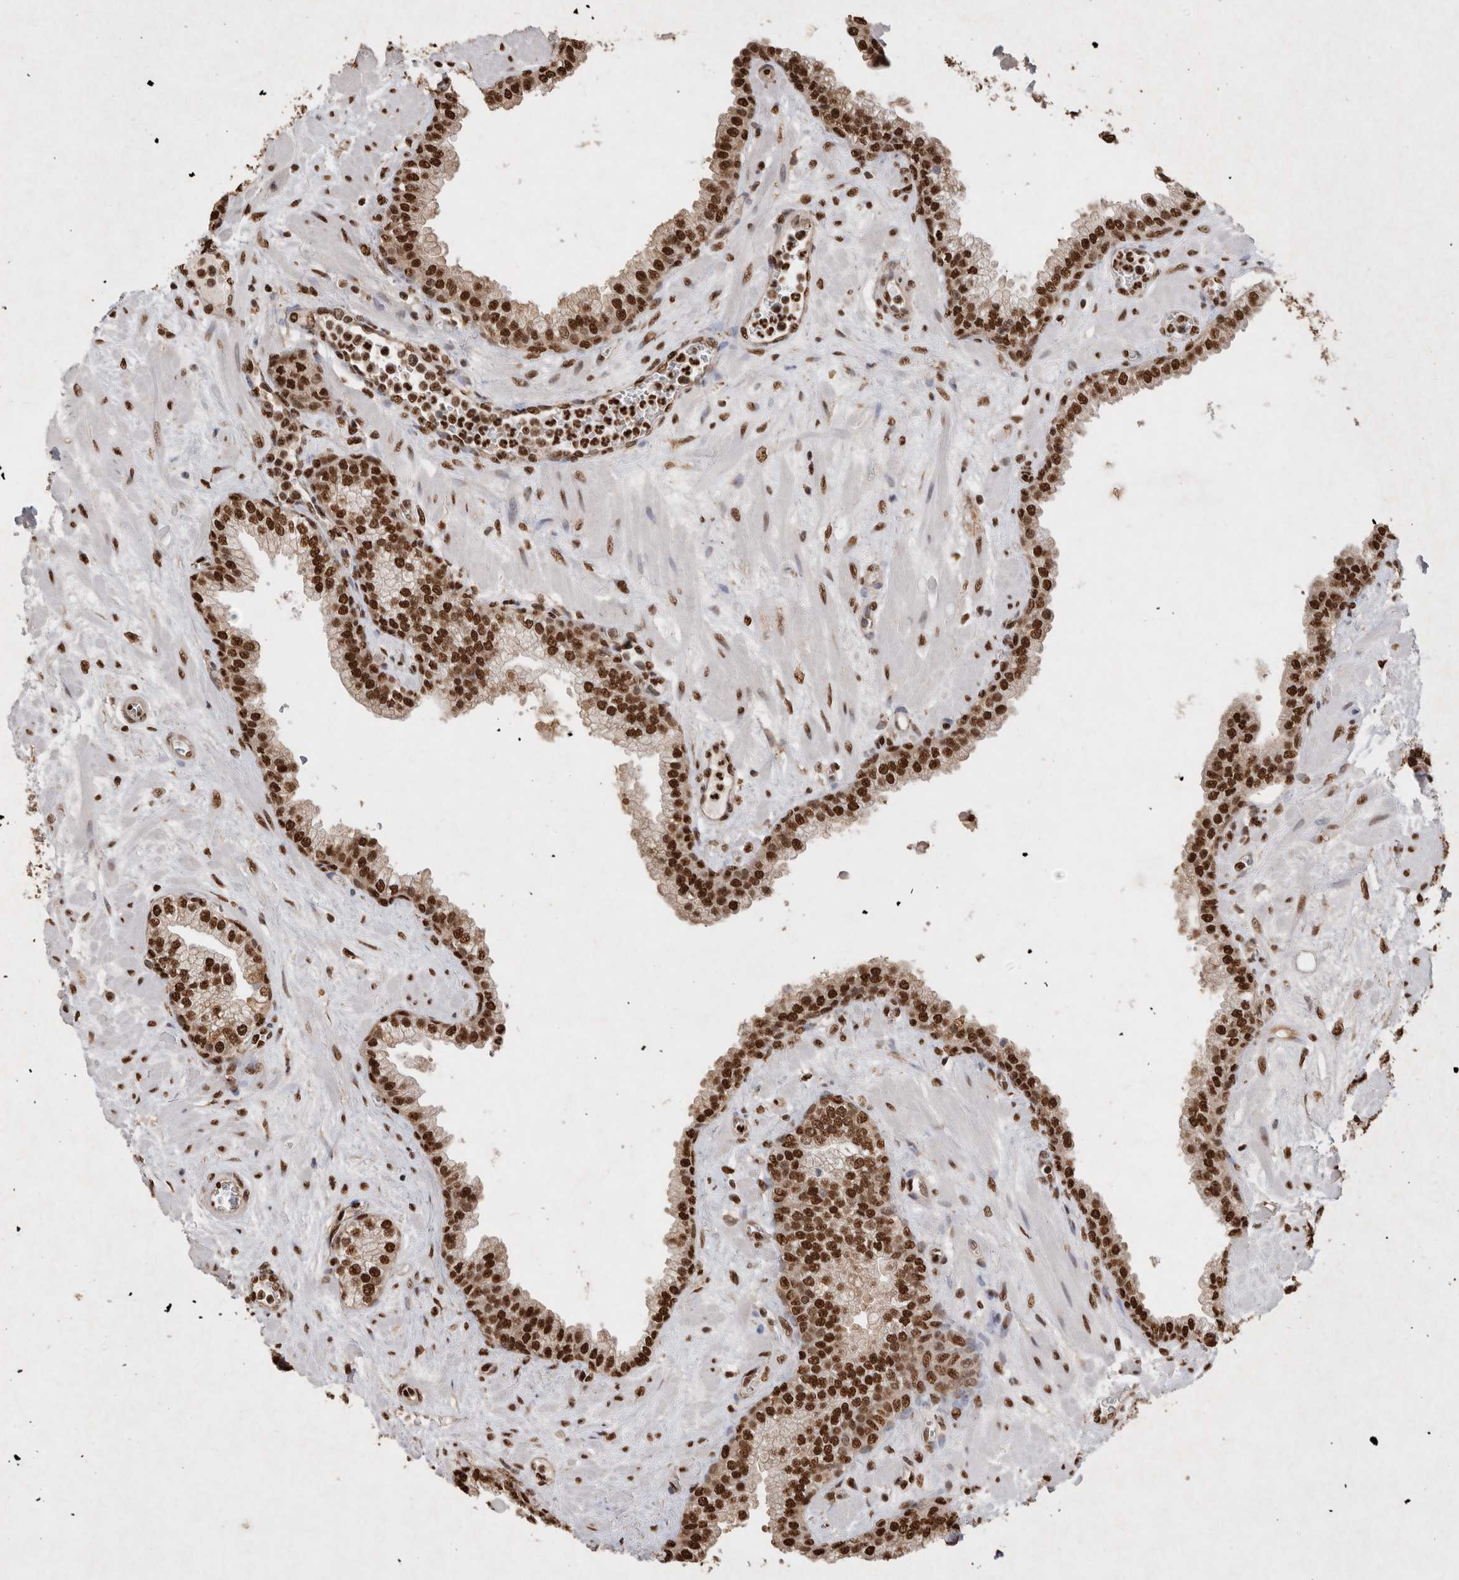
{"staining": {"intensity": "strong", "quantity": ">75%", "location": "nuclear"}, "tissue": "prostate", "cell_type": "Glandular cells", "image_type": "normal", "snomed": [{"axis": "morphology", "description": "Normal tissue, NOS"}, {"axis": "morphology", "description": "Urothelial carcinoma, Low grade"}, {"axis": "topography", "description": "Urinary bladder"}, {"axis": "topography", "description": "Prostate"}], "caption": "IHC image of benign prostate: prostate stained using immunohistochemistry (IHC) displays high levels of strong protein expression localized specifically in the nuclear of glandular cells, appearing as a nuclear brown color.", "gene": "HDGF", "patient": {"sex": "male", "age": 60}}